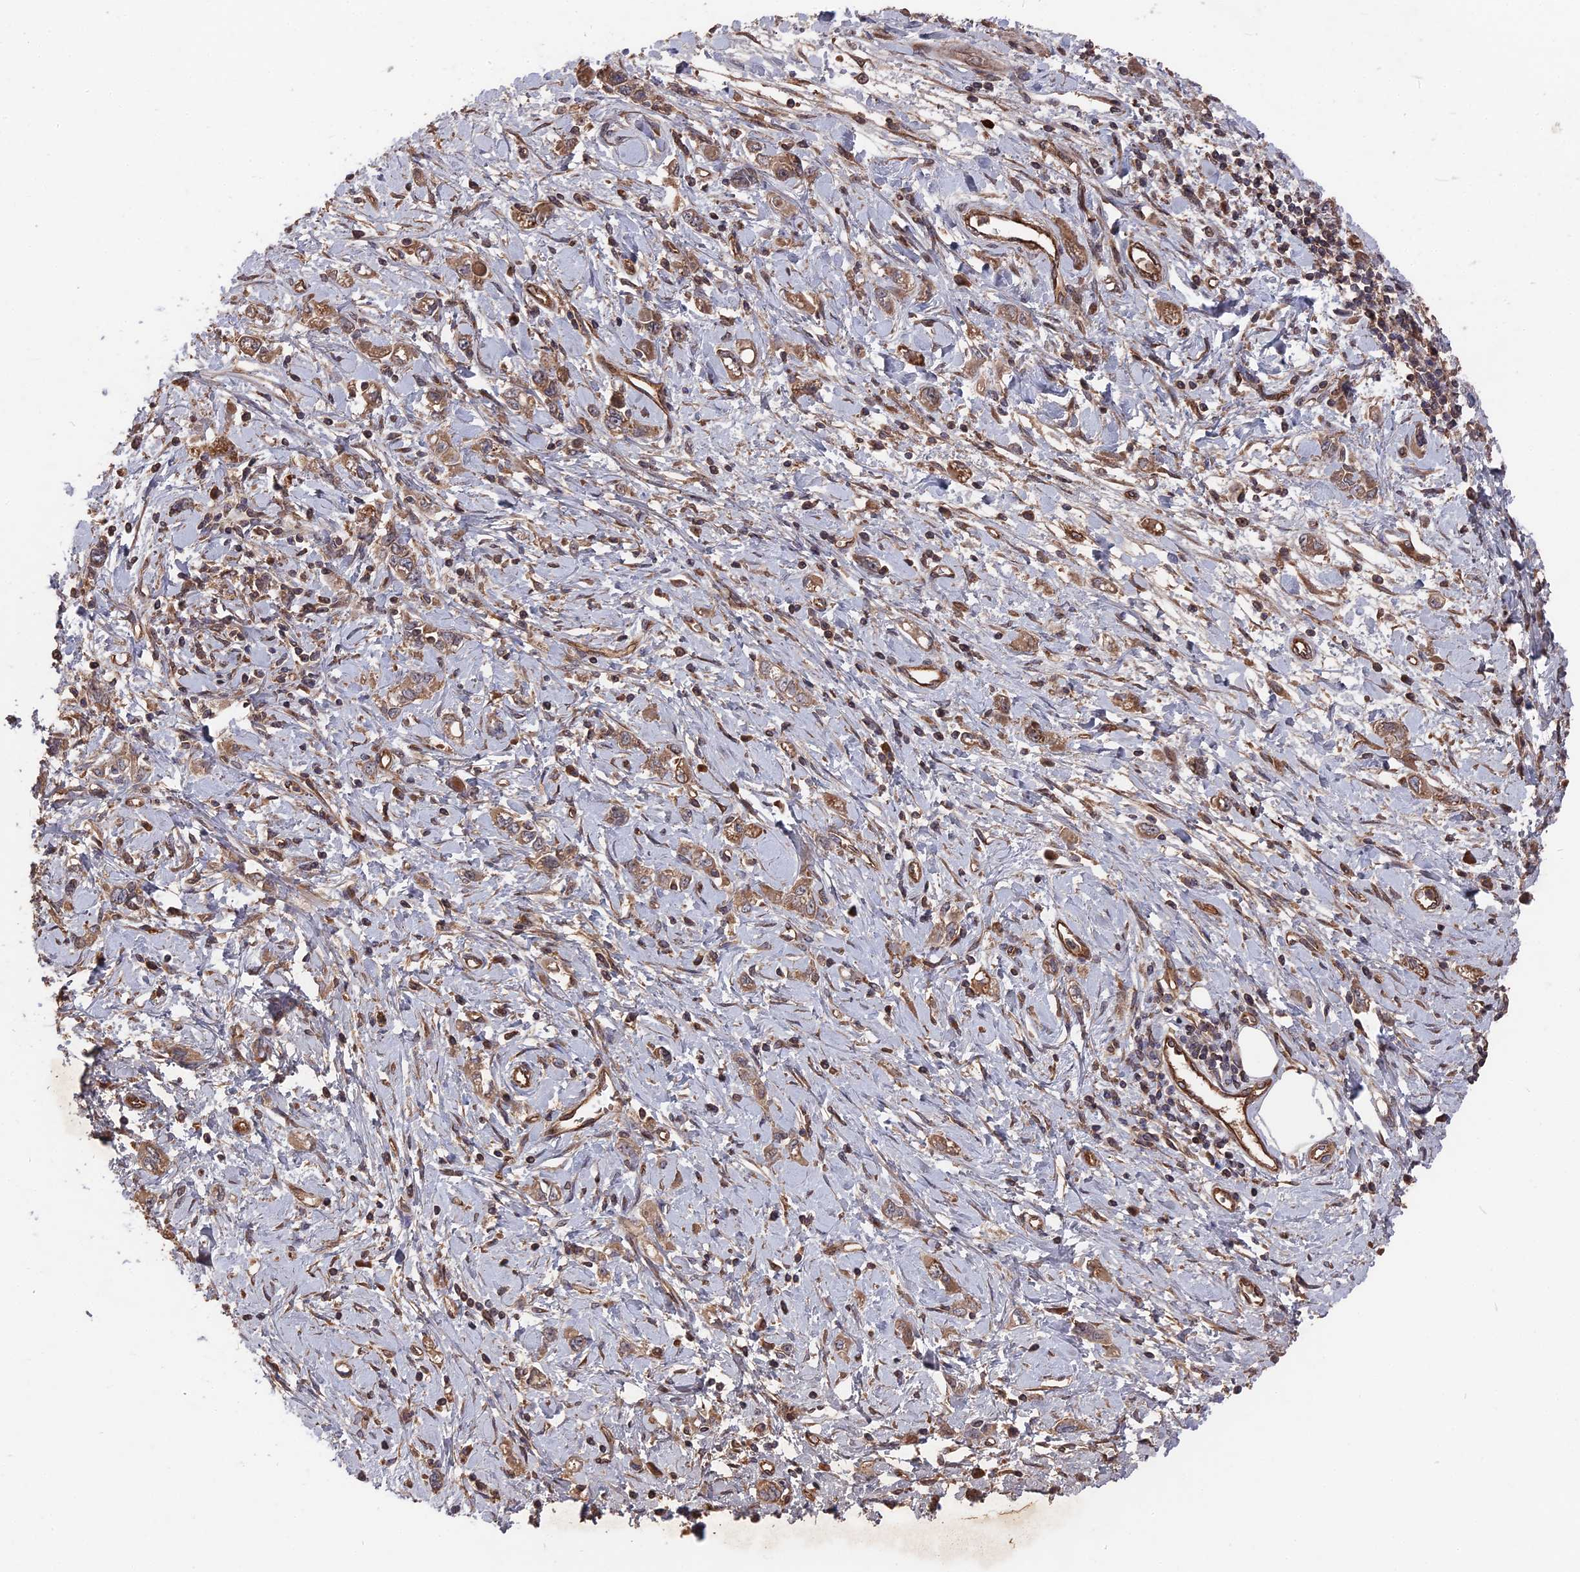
{"staining": {"intensity": "moderate", "quantity": ">75%", "location": "cytoplasmic/membranous"}, "tissue": "stomach cancer", "cell_type": "Tumor cells", "image_type": "cancer", "snomed": [{"axis": "morphology", "description": "Adenocarcinoma, NOS"}, {"axis": "topography", "description": "Stomach"}], "caption": "A high-resolution micrograph shows IHC staining of stomach cancer, which displays moderate cytoplasmic/membranous positivity in approximately >75% of tumor cells. (DAB IHC with brightfield microscopy, high magnification).", "gene": "DEF8", "patient": {"sex": "female", "age": 76}}